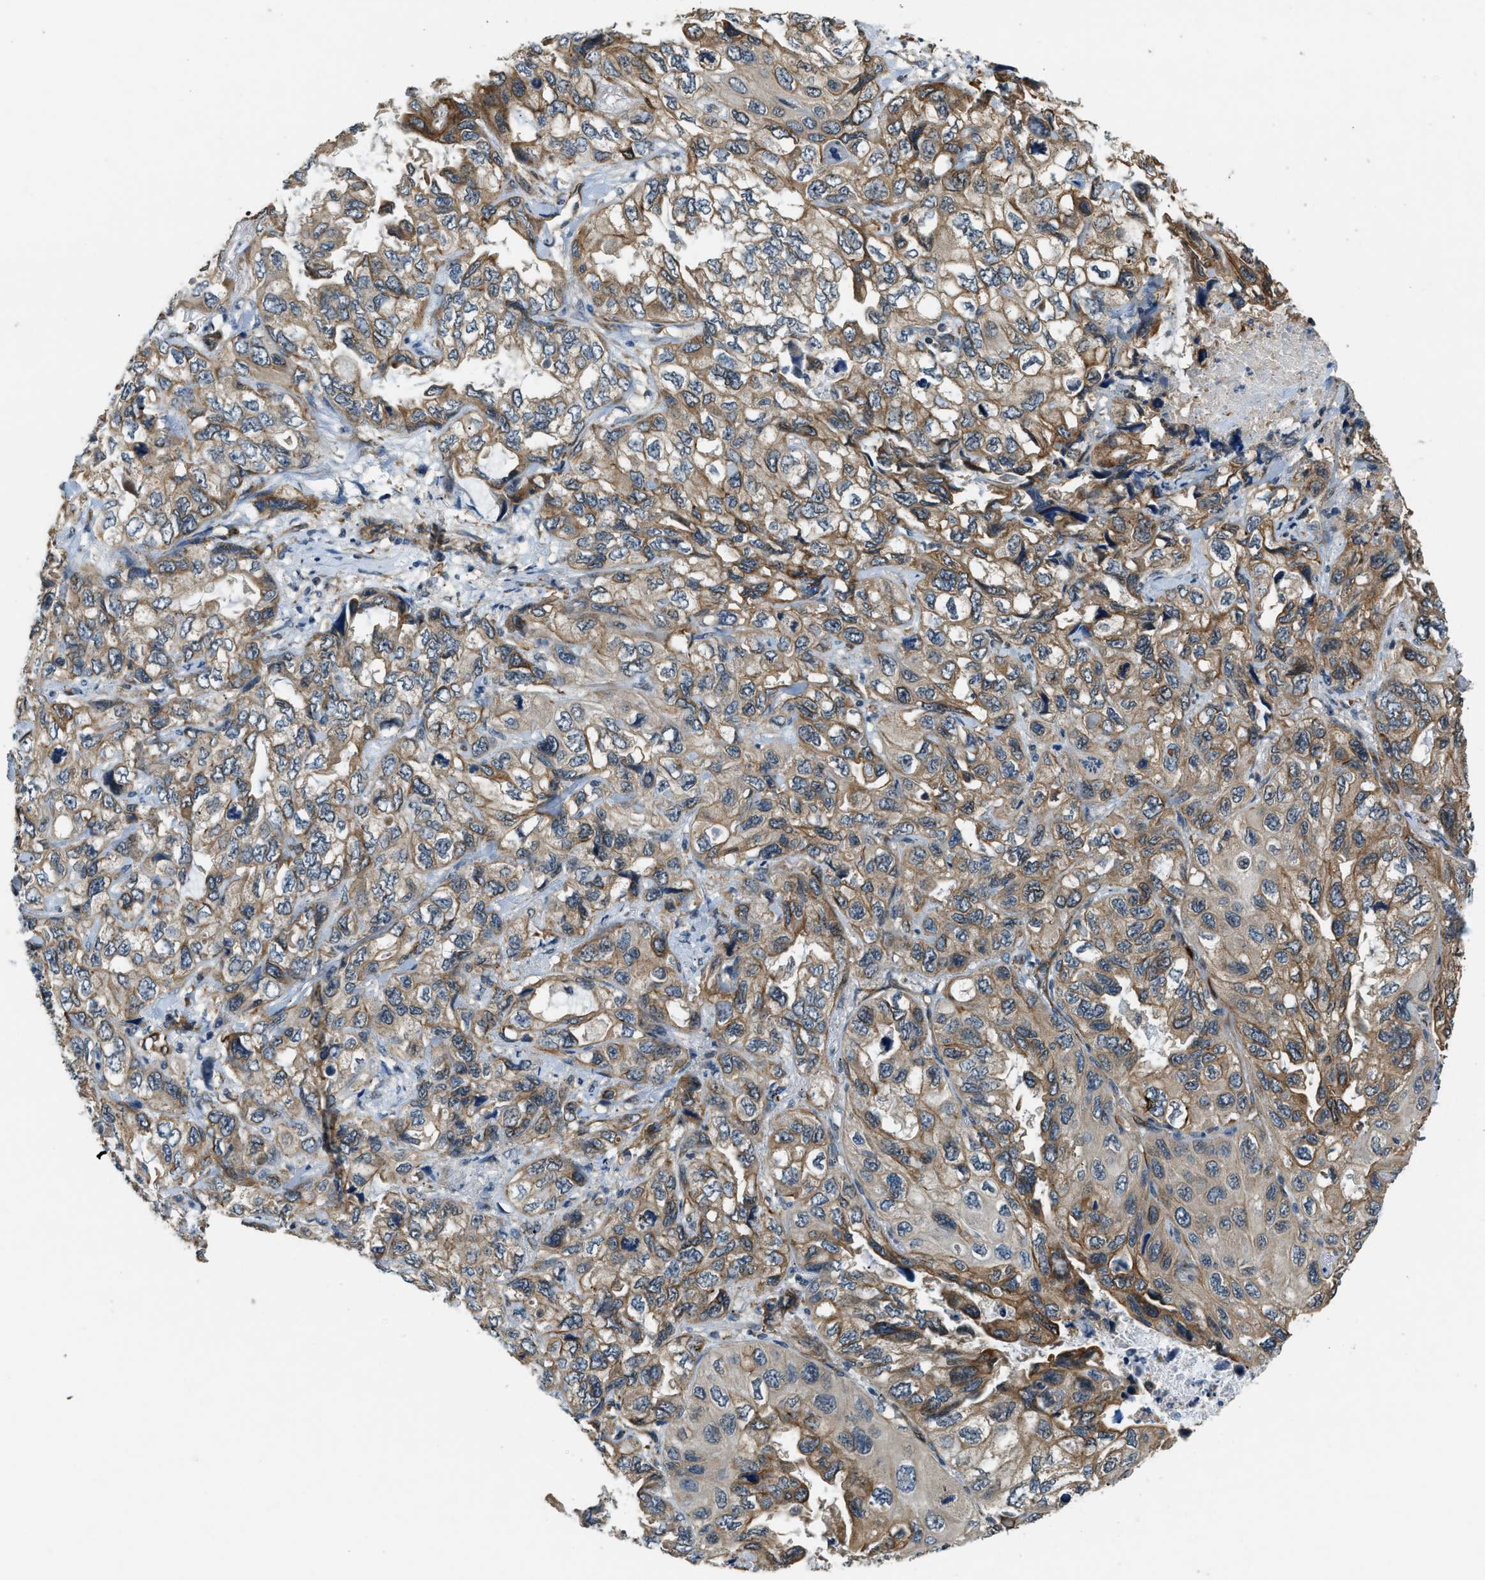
{"staining": {"intensity": "moderate", "quantity": ">75%", "location": "cytoplasmic/membranous"}, "tissue": "lung cancer", "cell_type": "Tumor cells", "image_type": "cancer", "snomed": [{"axis": "morphology", "description": "Squamous cell carcinoma, NOS"}, {"axis": "topography", "description": "Lung"}], "caption": "Protein staining of lung cancer tissue reveals moderate cytoplasmic/membranous expression in about >75% of tumor cells.", "gene": "ALOX12", "patient": {"sex": "female", "age": 73}}